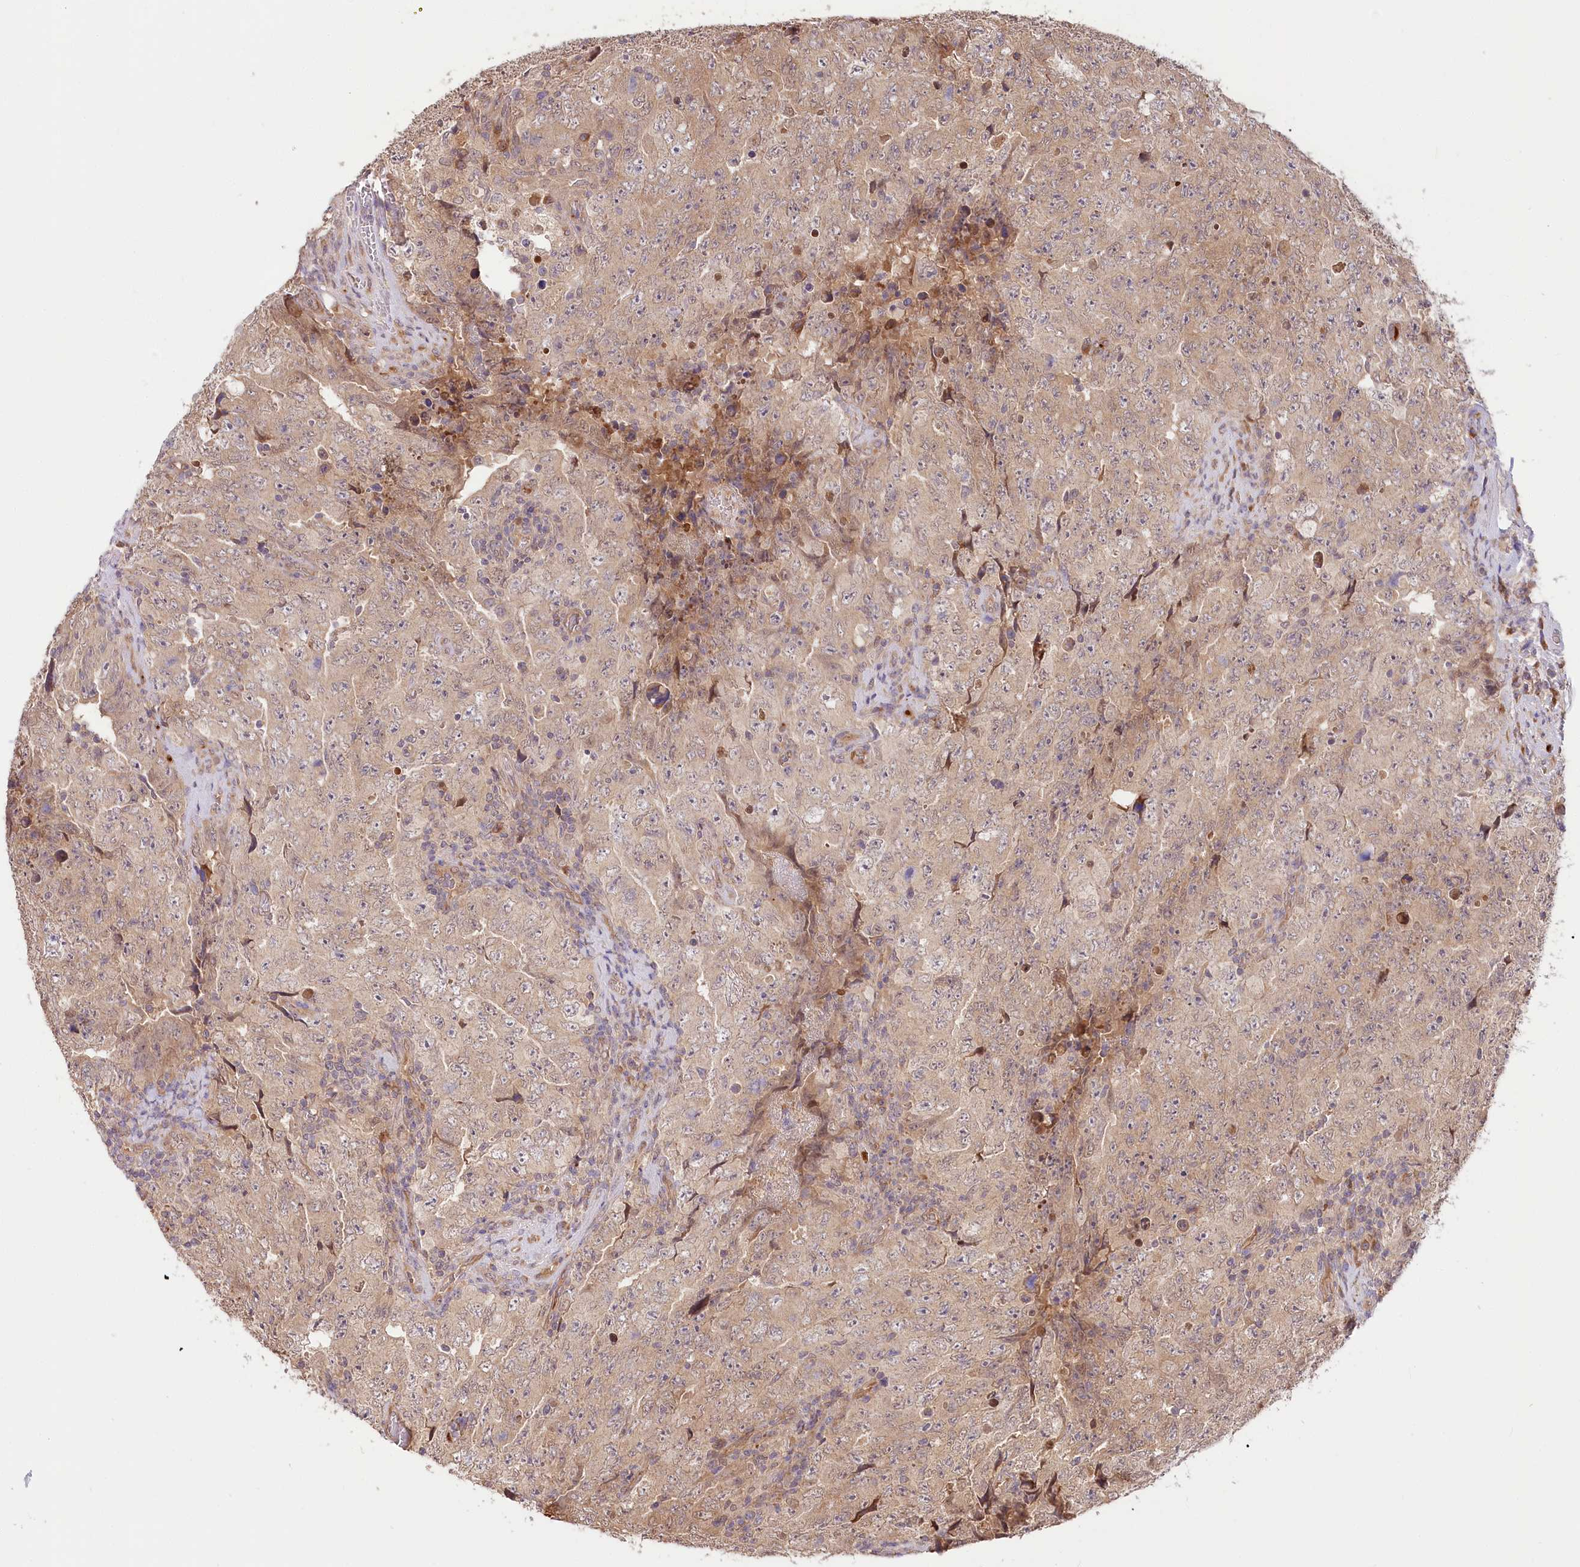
{"staining": {"intensity": "moderate", "quantity": "<25%", "location": "cytoplasmic/membranous"}, "tissue": "testis cancer", "cell_type": "Tumor cells", "image_type": "cancer", "snomed": [{"axis": "morphology", "description": "Carcinoma, Embryonal, NOS"}, {"axis": "topography", "description": "Testis"}], "caption": "This is a histology image of immunohistochemistry (IHC) staining of testis cancer (embryonal carcinoma), which shows moderate expression in the cytoplasmic/membranous of tumor cells.", "gene": "CEP70", "patient": {"sex": "male", "age": 26}}